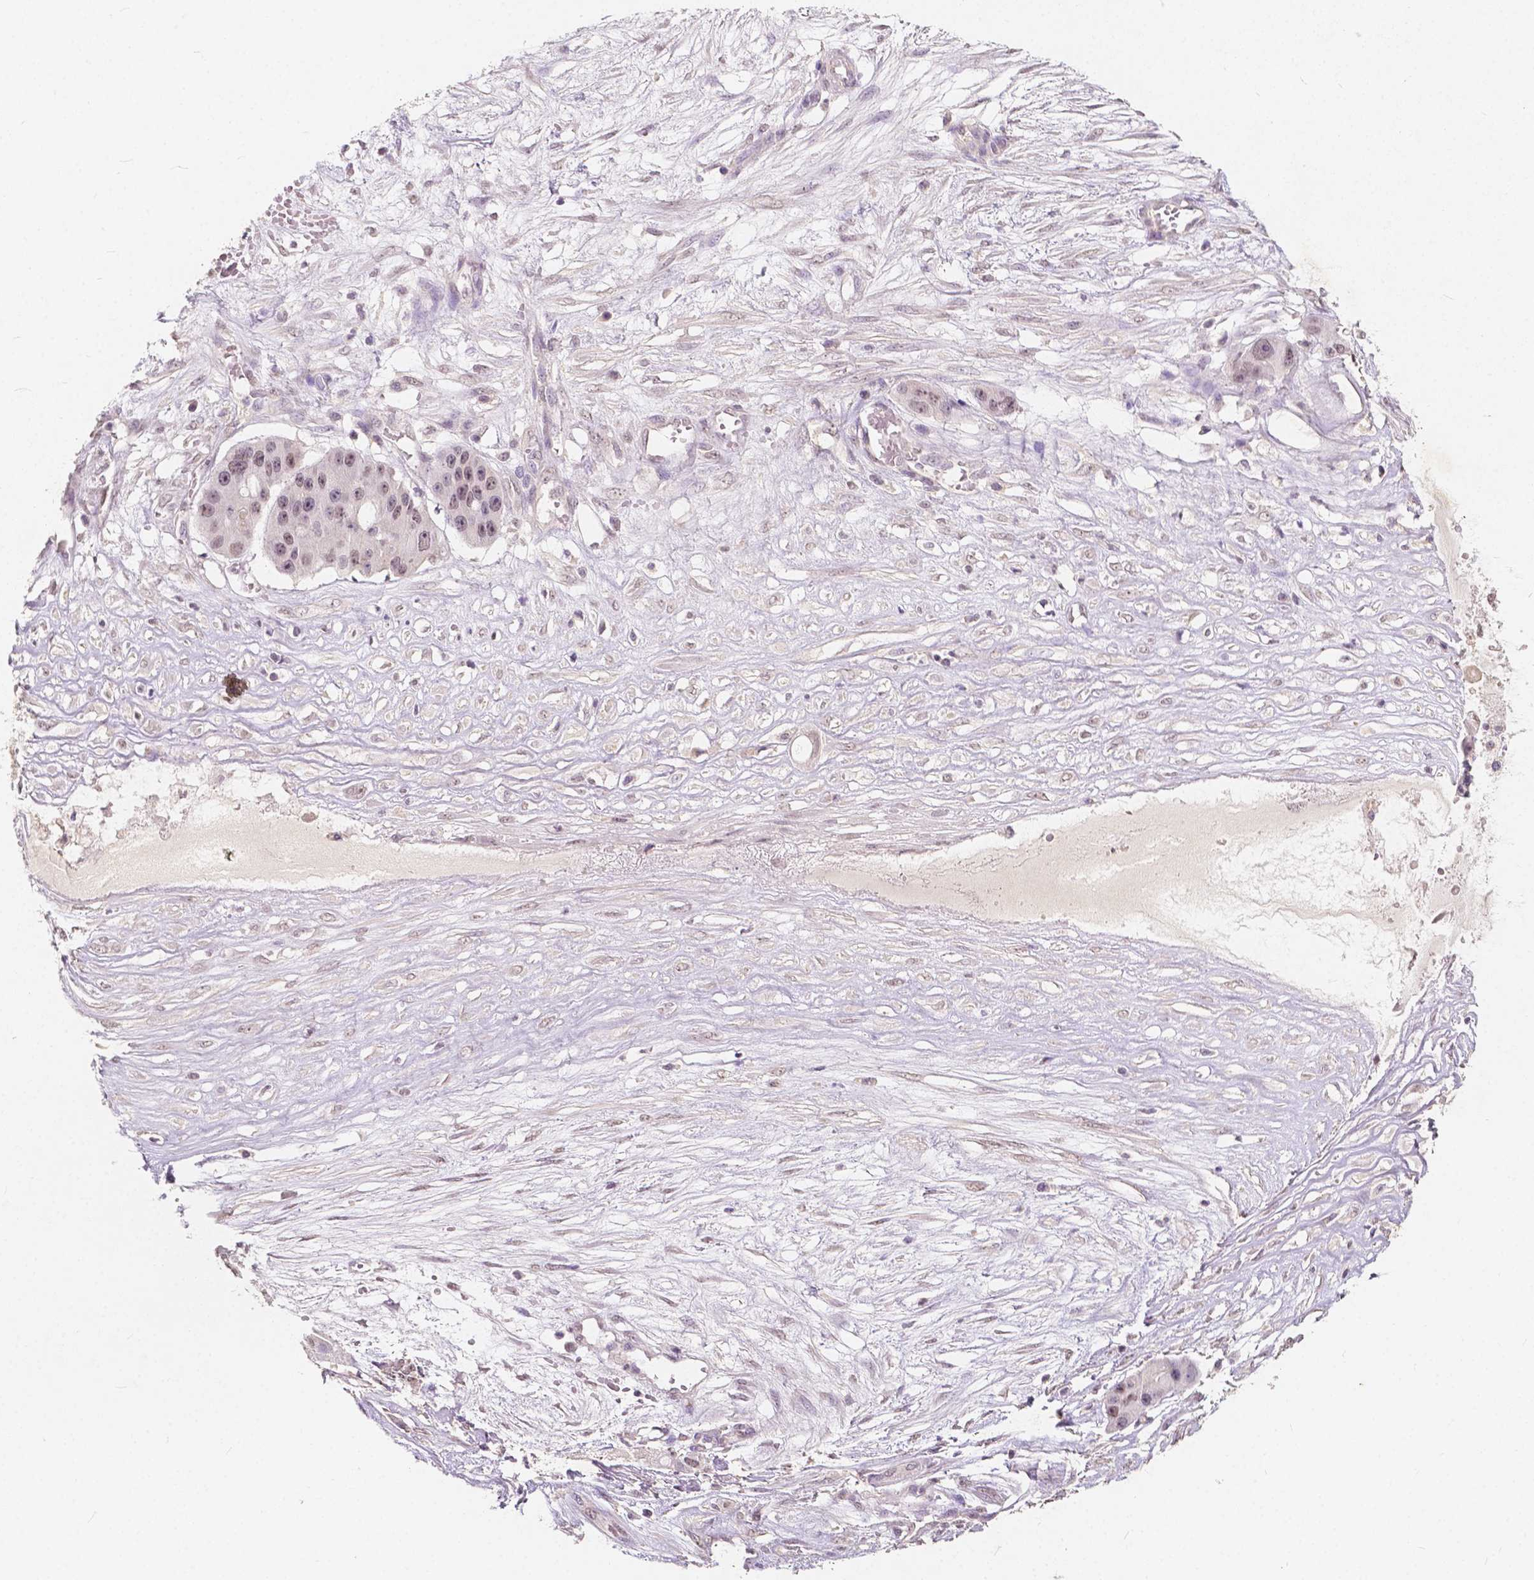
{"staining": {"intensity": "moderate", "quantity": "25%-75%", "location": "nuclear"}, "tissue": "ovarian cancer", "cell_type": "Tumor cells", "image_type": "cancer", "snomed": [{"axis": "morphology", "description": "Cystadenocarcinoma, serous, NOS"}, {"axis": "topography", "description": "Ovary"}], "caption": "Approximately 25%-75% of tumor cells in human serous cystadenocarcinoma (ovarian) exhibit moderate nuclear protein positivity as visualized by brown immunohistochemical staining.", "gene": "SOX15", "patient": {"sex": "female", "age": 56}}